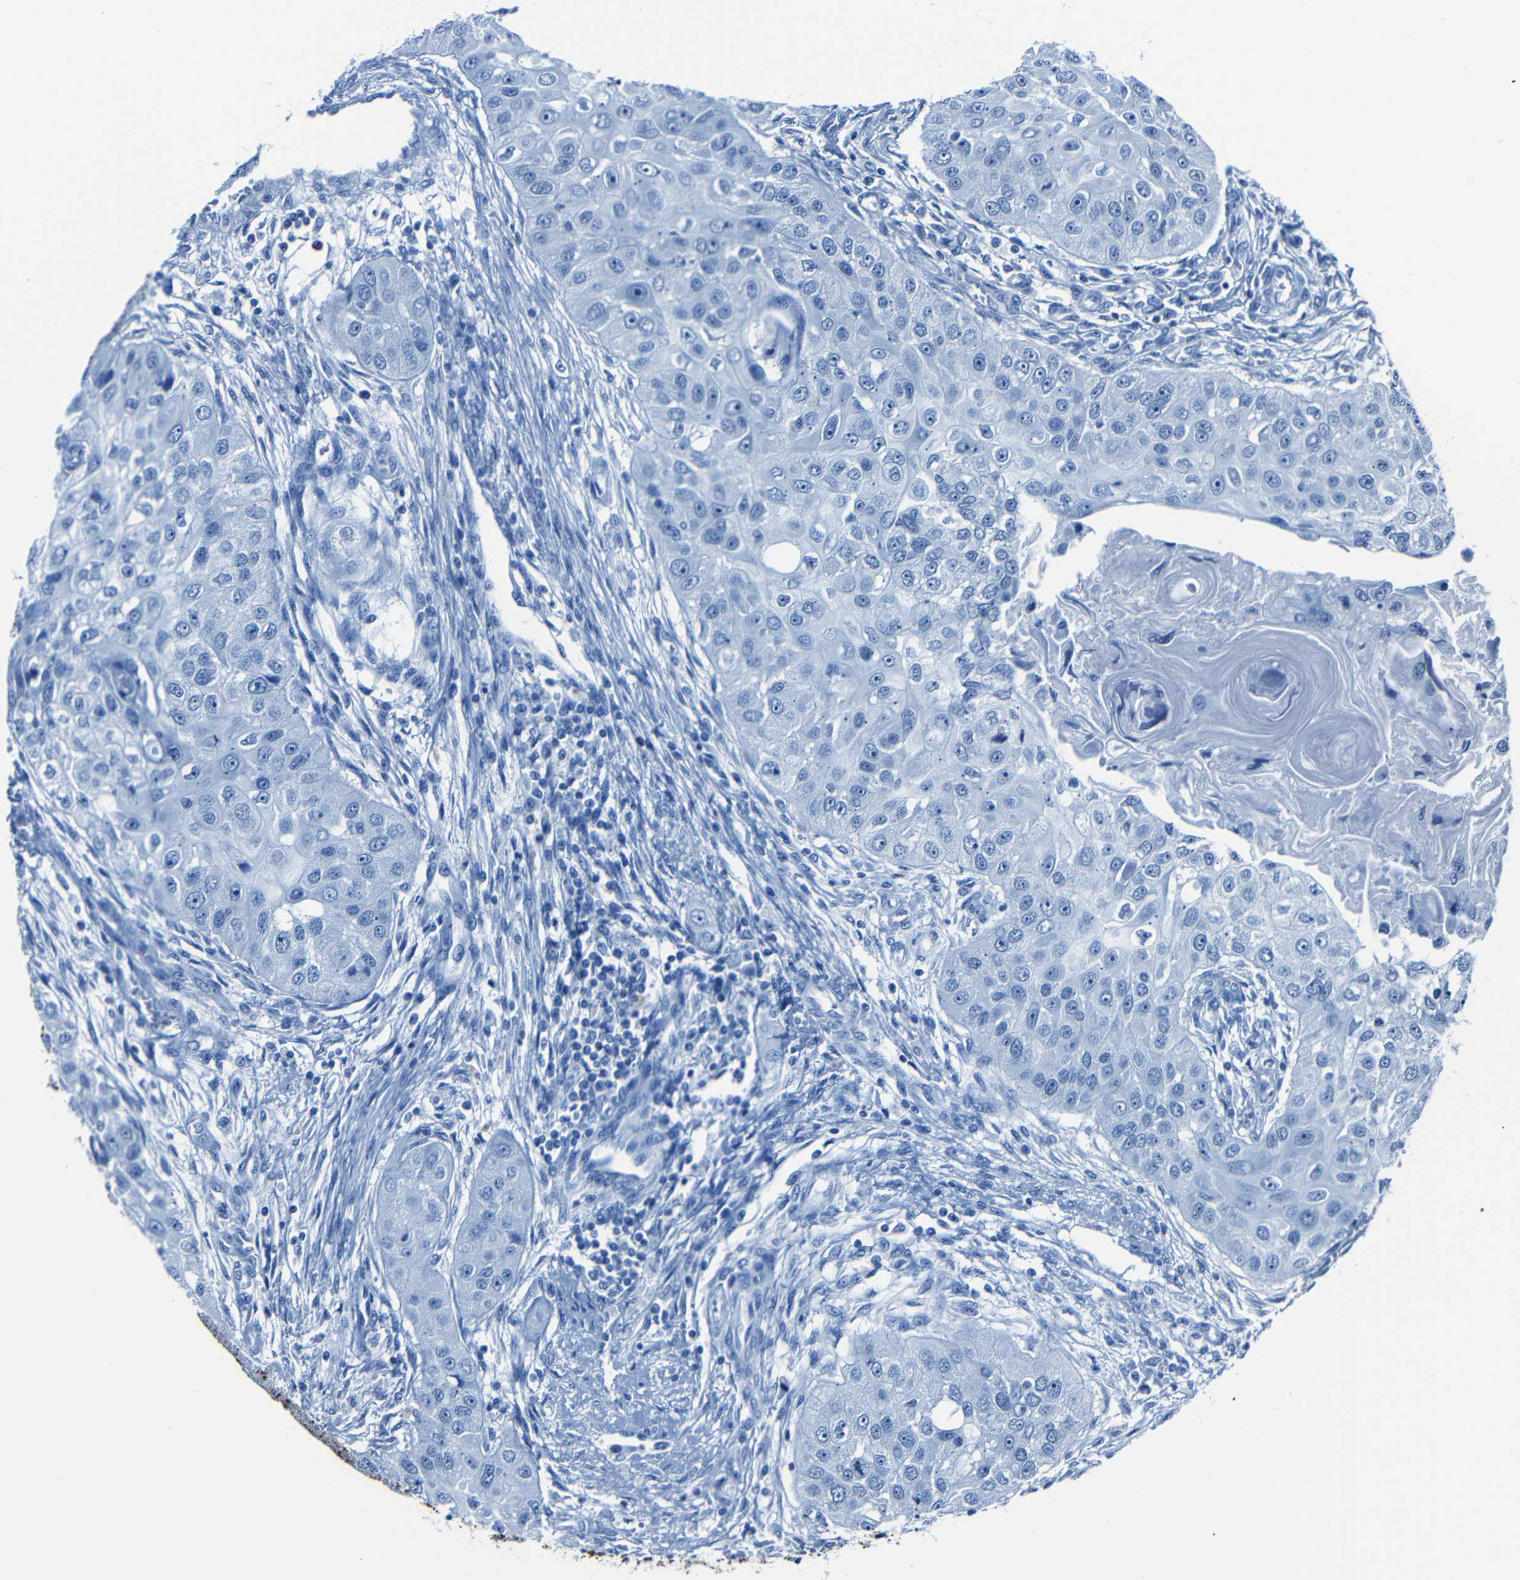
{"staining": {"intensity": "negative", "quantity": "none", "location": "none"}, "tissue": "head and neck cancer", "cell_type": "Tumor cells", "image_type": "cancer", "snomed": [{"axis": "morphology", "description": "Normal tissue, NOS"}, {"axis": "morphology", "description": "Squamous cell carcinoma, NOS"}, {"axis": "topography", "description": "Skeletal muscle"}, {"axis": "topography", "description": "Head-Neck"}], "caption": "Immunohistochemistry (IHC) image of neoplastic tissue: human head and neck cancer stained with DAB exhibits no significant protein positivity in tumor cells. (Brightfield microscopy of DAB IHC at high magnification).", "gene": "CLDN11", "patient": {"sex": "male", "age": 51}}